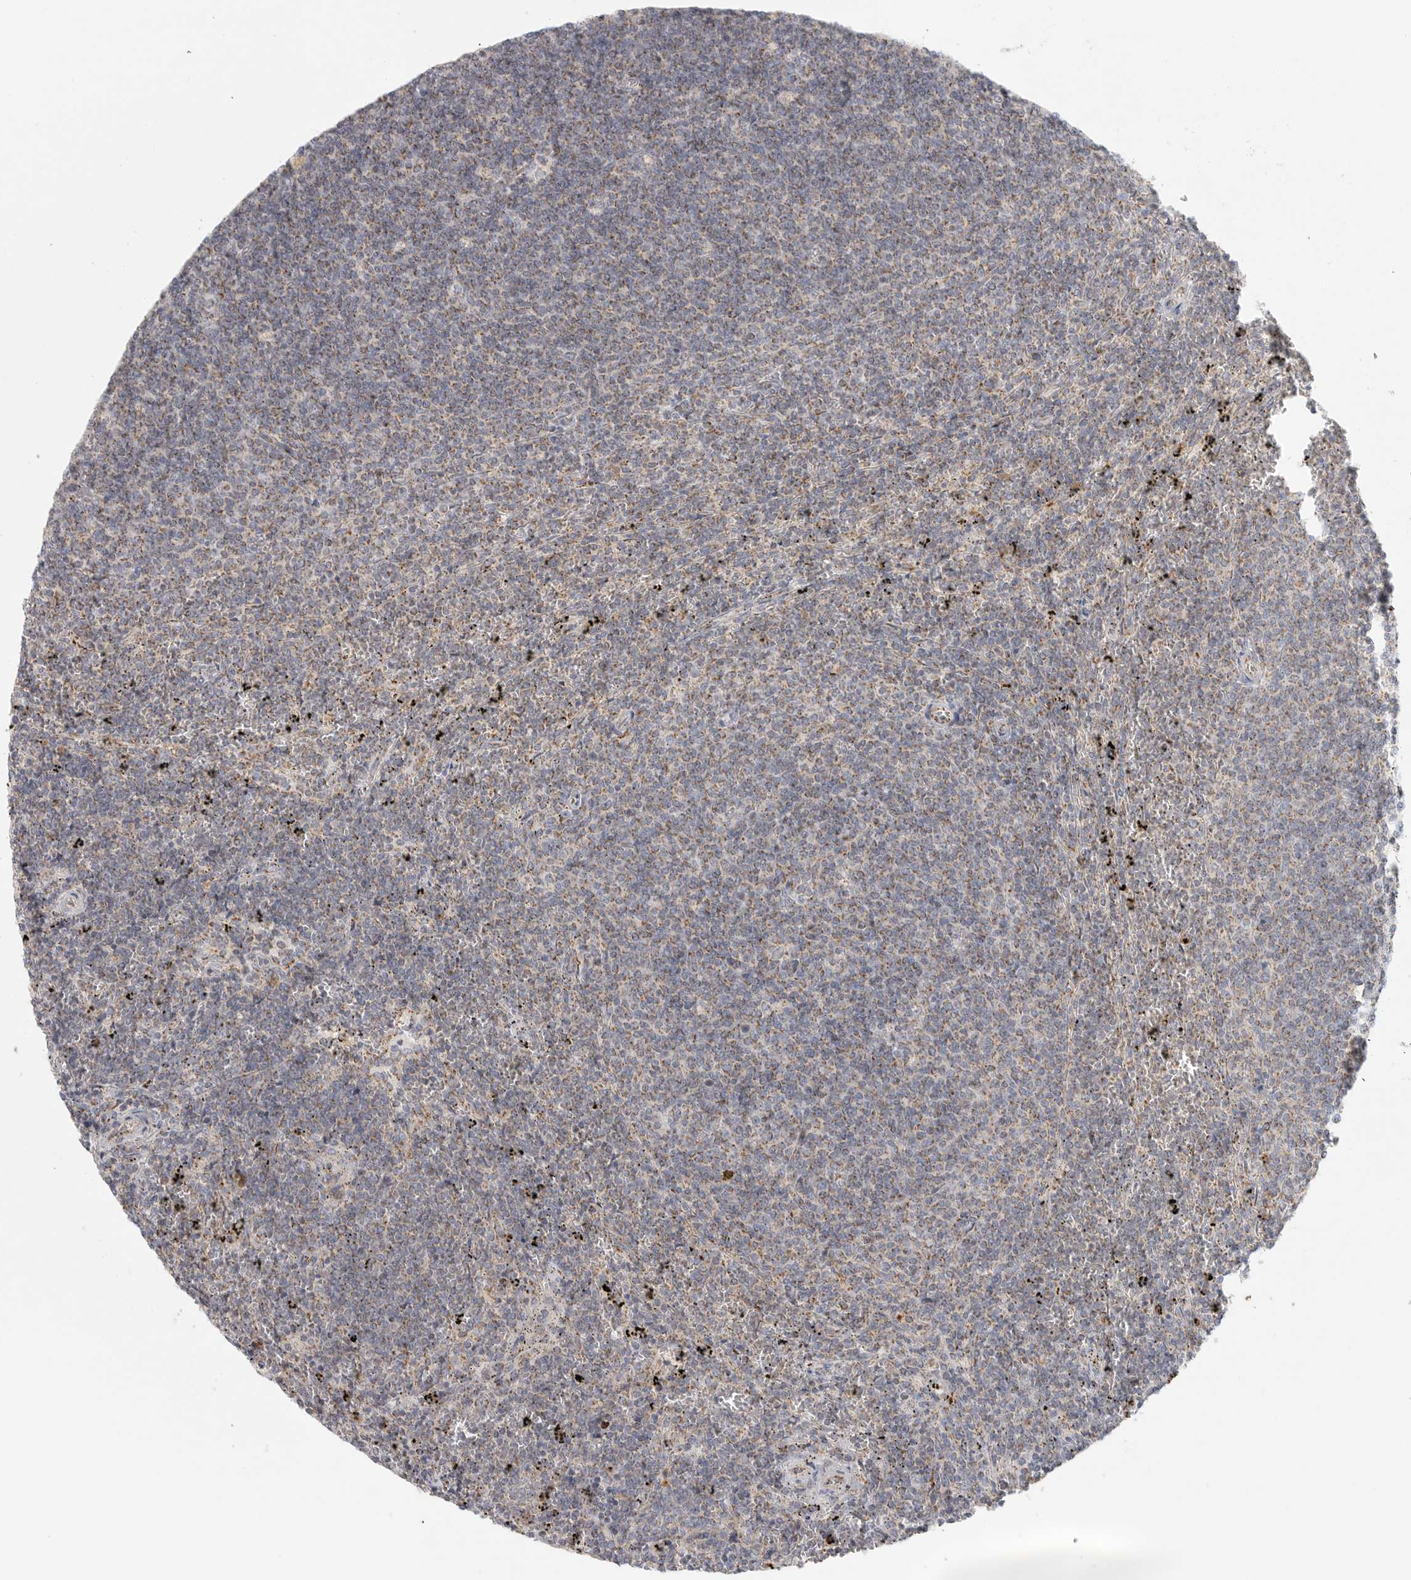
{"staining": {"intensity": "weak", "quantity": "25%-75%", "location": "cytoplasmic/membranous"}, "tissue": "lymphoma", "cell_type": "Tumor cells", "image_type": "cancer", "snomed": [{"axis": "morphology", "description": "Malignant lymphoma, non-Hodgkin's type, Low grade"}, {"axis": "topography", "description": "Spleen"}], "caption": "Tumor cells reveal low levels of weak cytoplasmic/membranous expression in approximately 25%-75% of cells in lymphoma. (Brightfield microscopy of DAB IHC at high magnification).", "gene": "SLC25A26", "patient": {"sex": "female", "age": 50}}